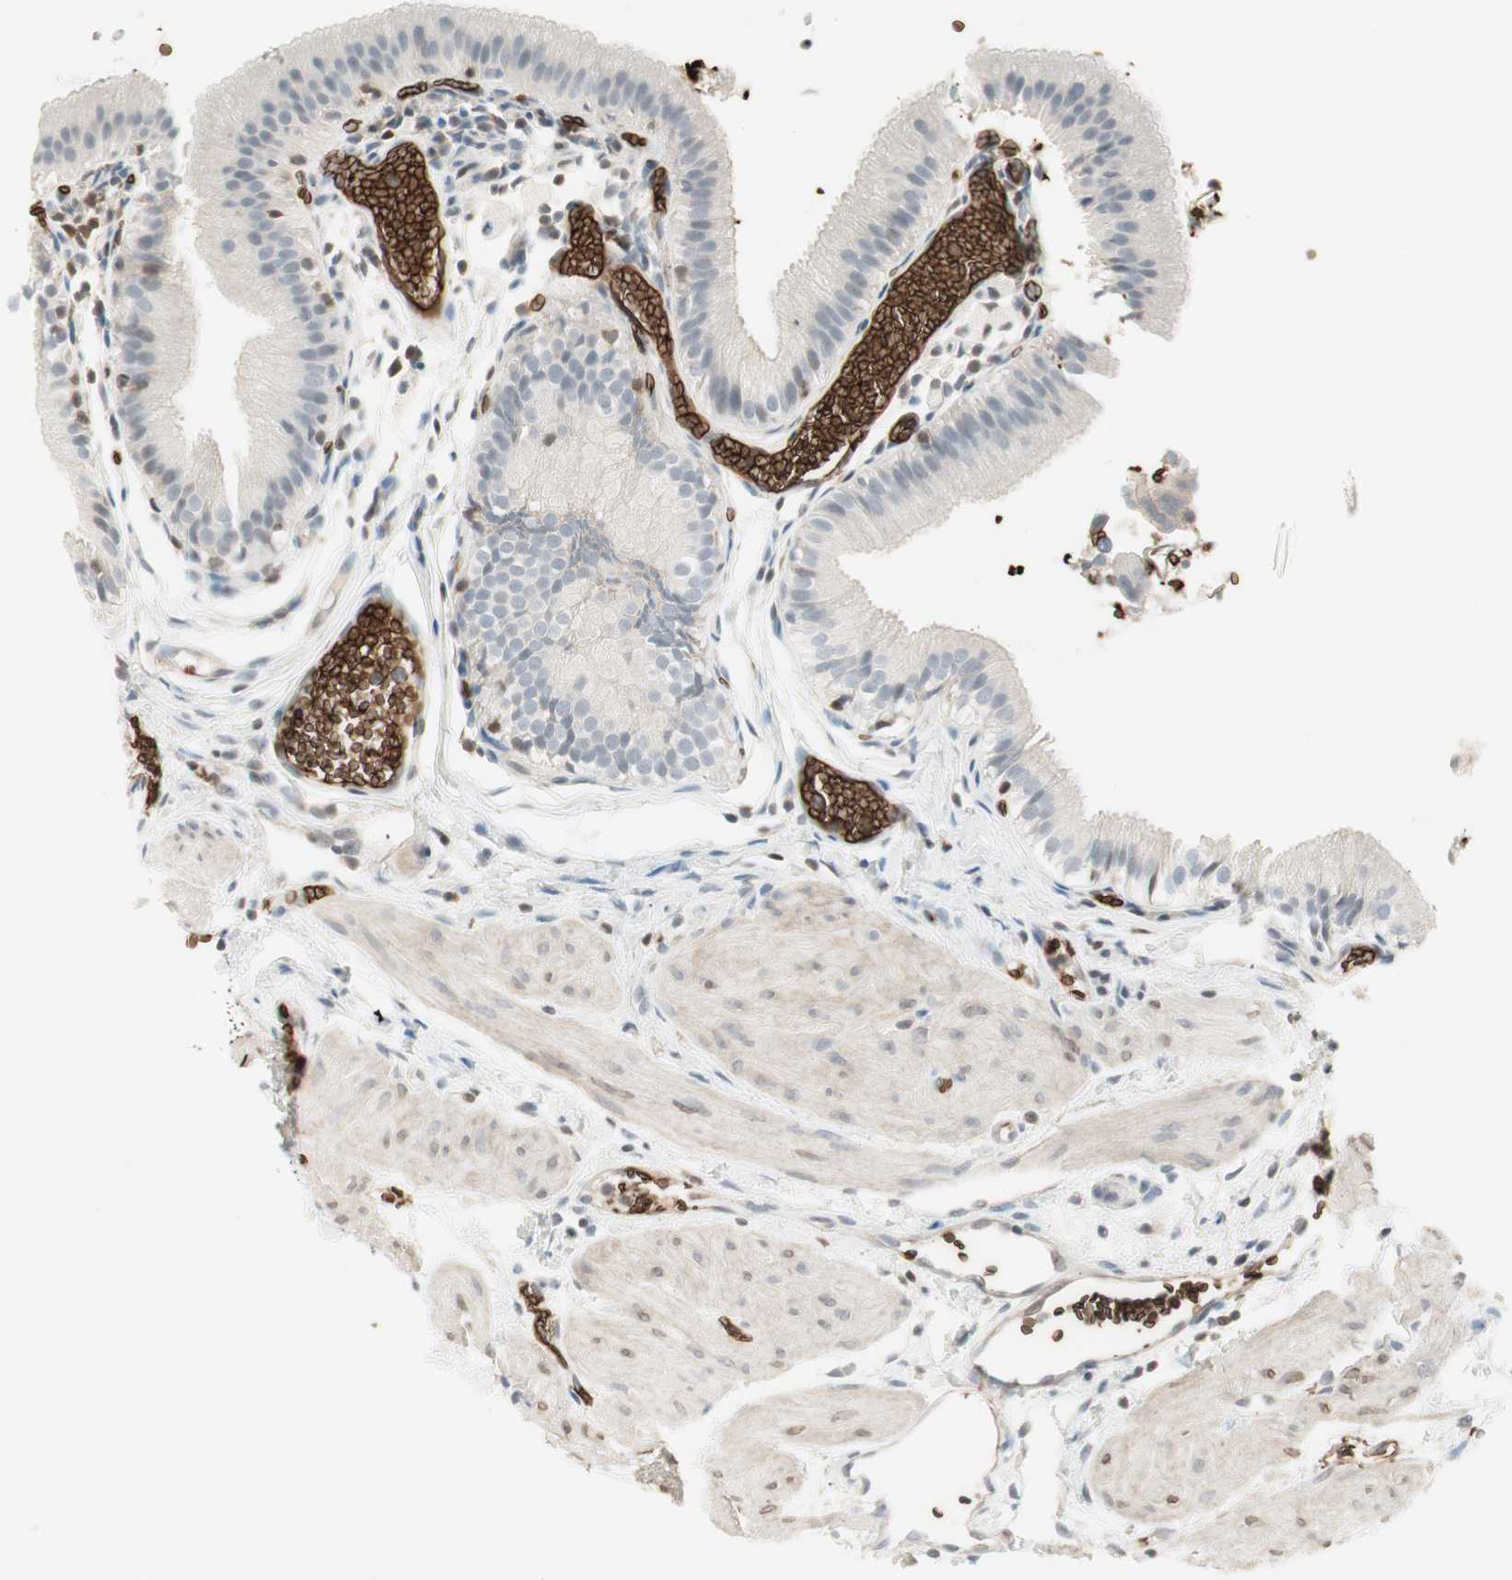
{"staining": {"intensity": "negative", "quantity": "none", "location": "none"}, "tissue": "gallbladder", "cell_type": "Glandular cells", "image_type": "normal", "snomed": [{"axis": "morphology", "description": "Normal tissue, NOS"}, {"axis": "topography", "description": "Gallbladder"}], "caption": "DAB immunohistochemical staining of benign gallbladder displays no significant expression in glandular cells.", "gene": "MAP4K1", "patient": {"sex": "female", "age": 26}}